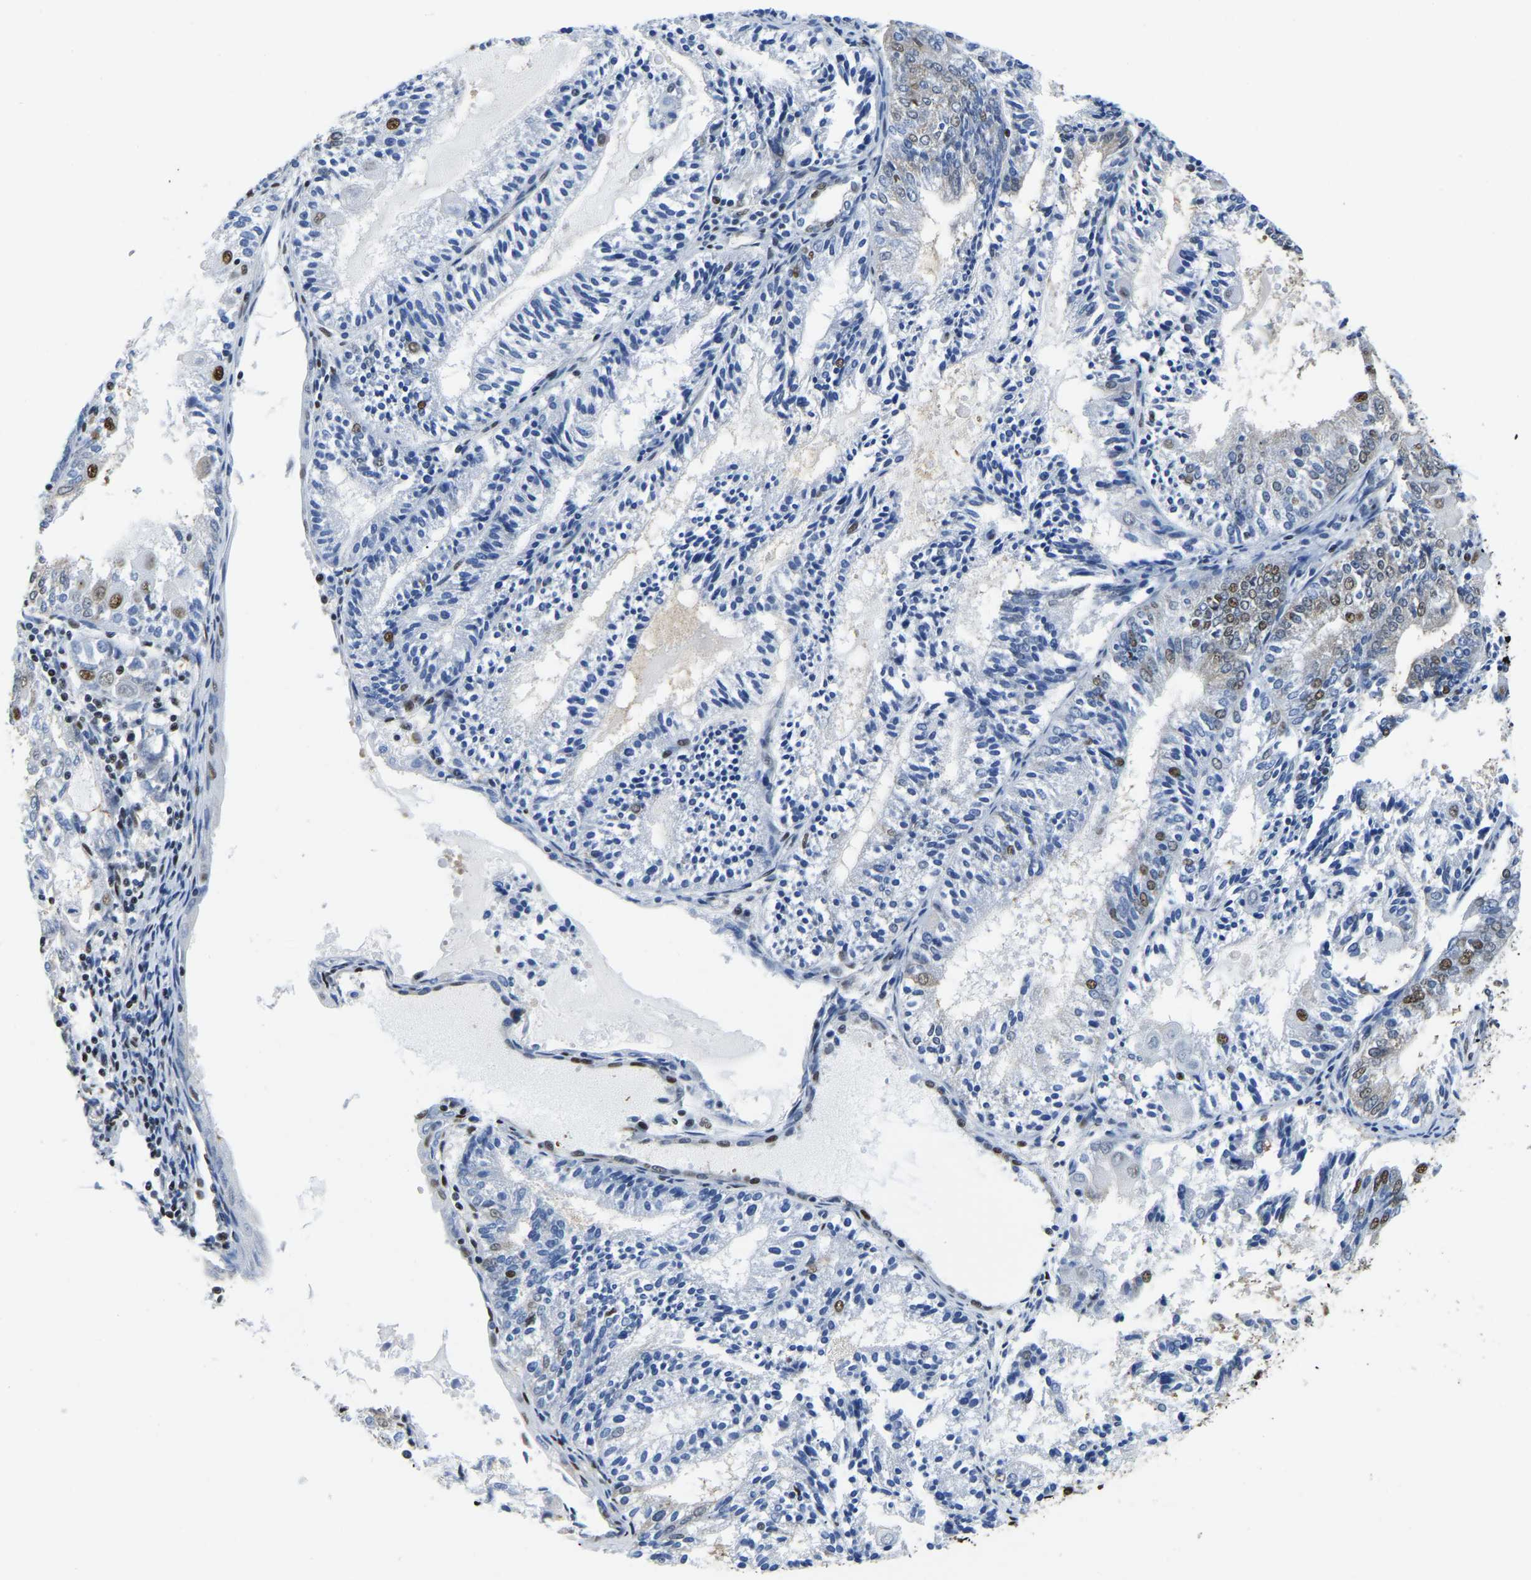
{"staining": {"intensity": "moderate", "quantity": "<25%", "location": "nuclear"}, "tissue": "endometrial cancer", "cell_type": "Tumor cells", "image_type": "cancer", "snomed": [{"axis": "morphology", "description": "Adenocarcinoma, NOS"}, {"axis": "topography", "description": "Endometrium"}], "caption": "Immunohistochemistry (IHC) (DAB (3,3'-diaminobenzidine)) staining of human endometrial adenocarcinoma displays moderate nuclear protein staining in approximately <25% of tumor cells.", "gene": "UBA1", "patient": {"sex": "female", "age": 81}}